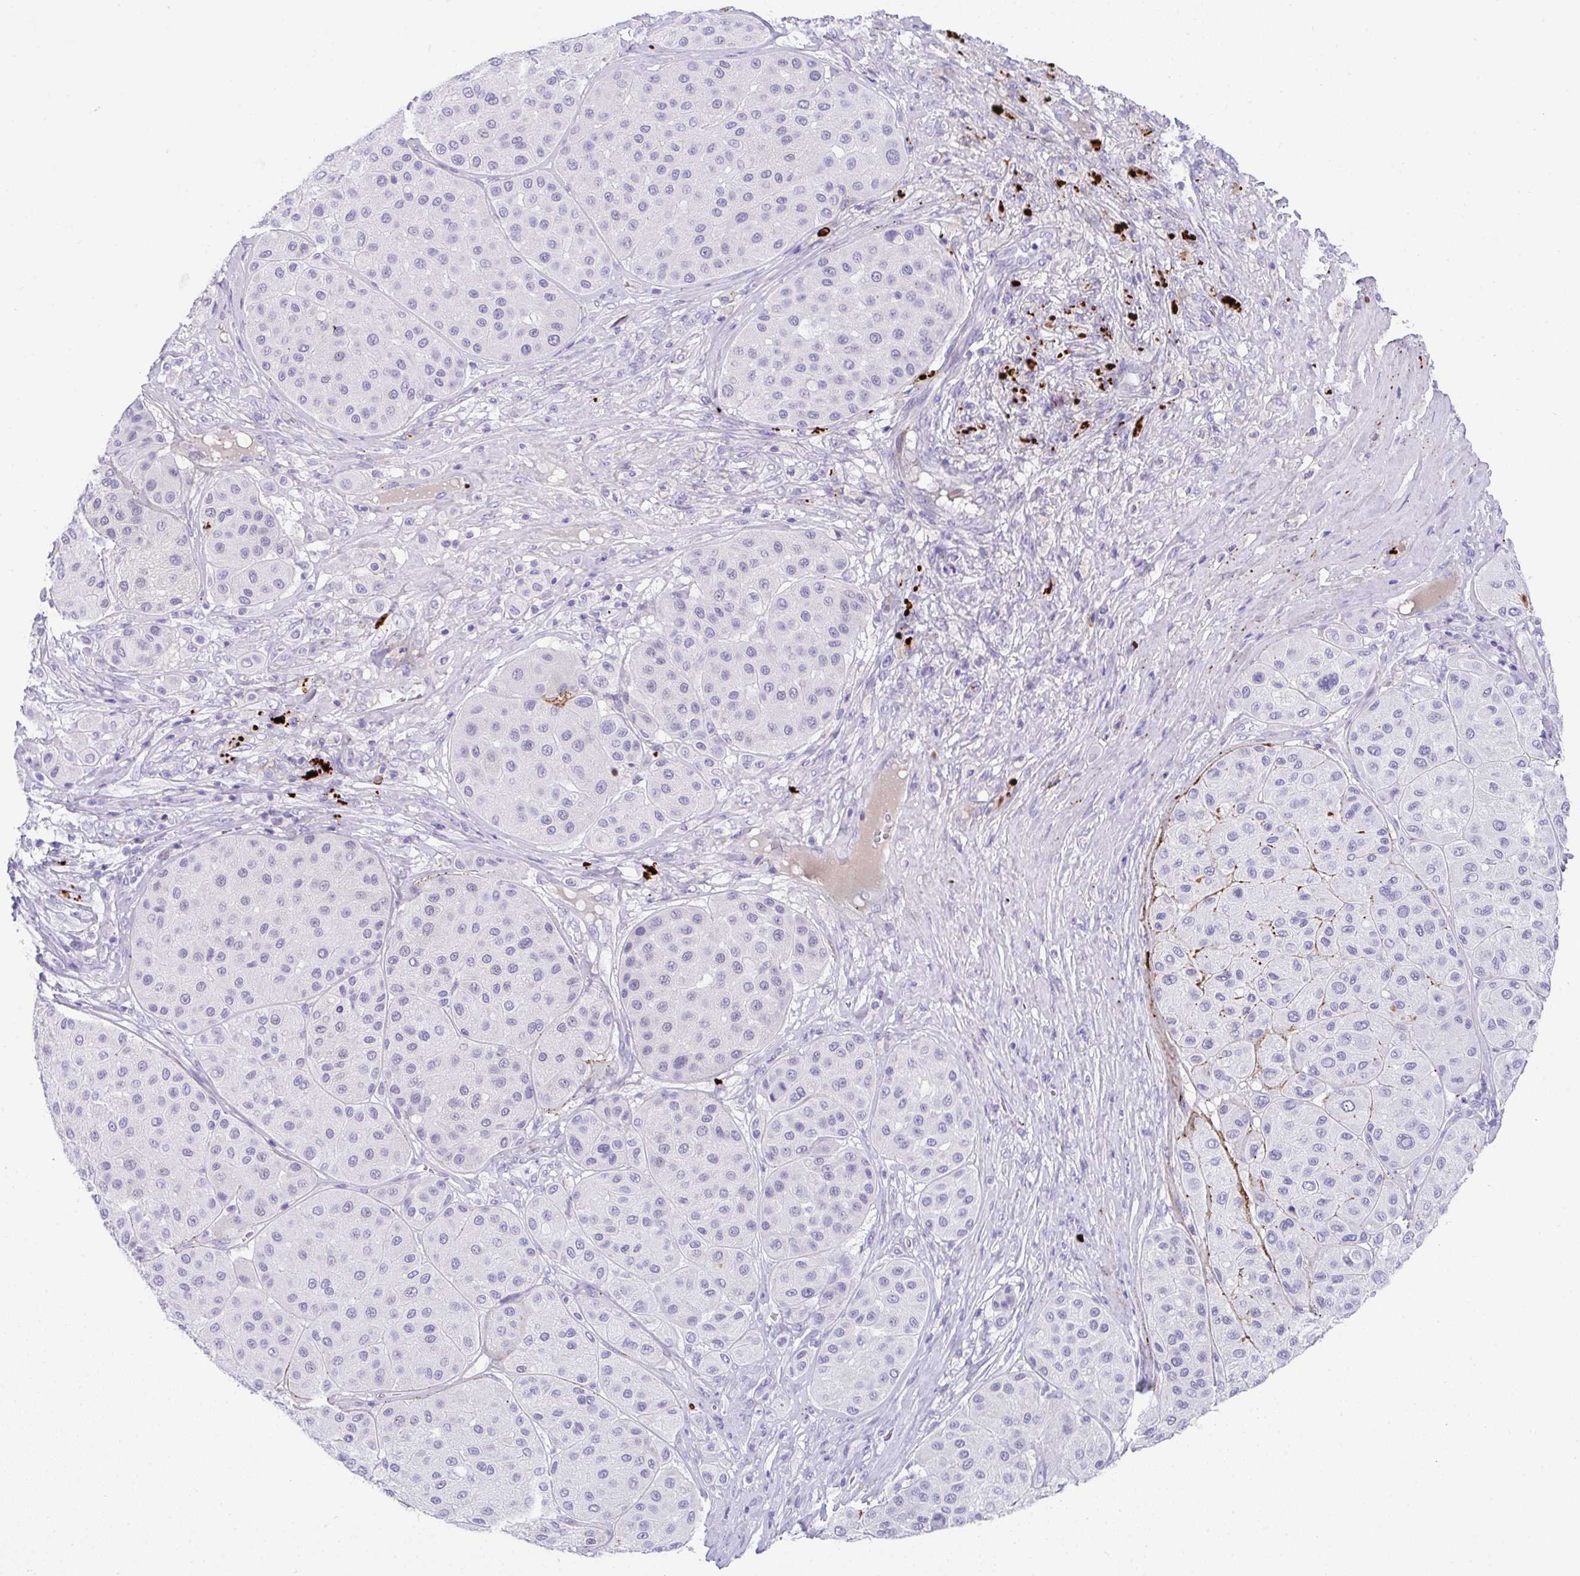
{"staining": {"intensity": "negative", "quantity": "none", "location": "none"}, "tissue": "melanoma", "cell_type": "Tumor cells", "image_type": "cancer", "snomed": [{"axis": "morphology", "description": "Malignant melanoma, Metastatic site"}, {"axis": "topography", "description": "Smooth muscle"}], "caption": "The image demonstrates no significant positivity in tumor cells of malignant melanoma (metastatic site).", "gene": "KMT2E", "patient": {"sex": "male", "age": 41}}